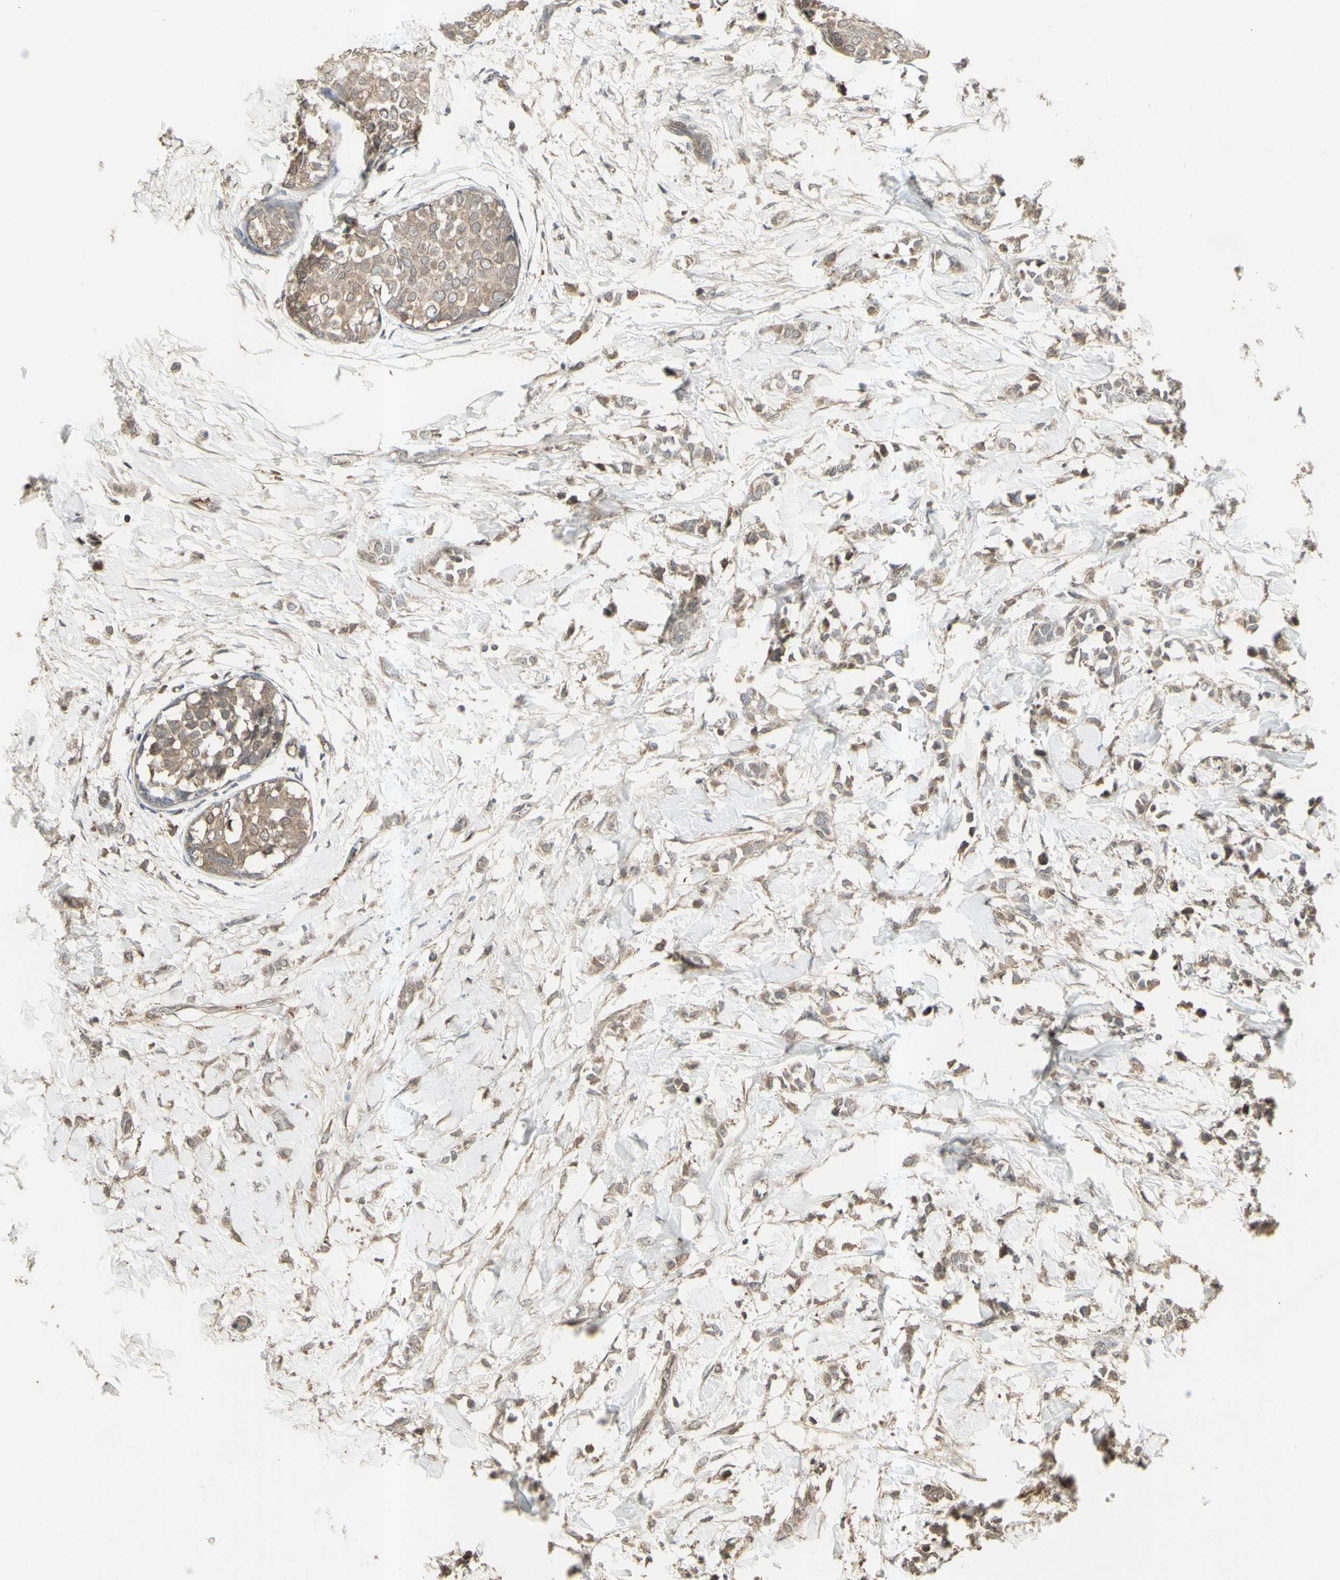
{"staining": {"intensity": "weak", "quantity": ">75%", "location": "cytoplasmic/membranous"}, "tissue": "breast cancer", "cell_type": "Tumor cells", "image_type": "cancer", "snomed": [{"axis": "morphology", "description": "Lobular carcinoma, in situ"}, {"axis": "morphology", "description": "Lobular carcinoma"}, {"axis": "topography", "description": "Breast"}], "caption": "Immunohistochemistry photomicrograph of human breast cancer stained for a protein (brown), which displays low levels of weak cytoplasmic/membranous expression in approximately >75% of tumor cells.", "gene": "ALOX12", "patient": {"sex": "female", "age": 41}}